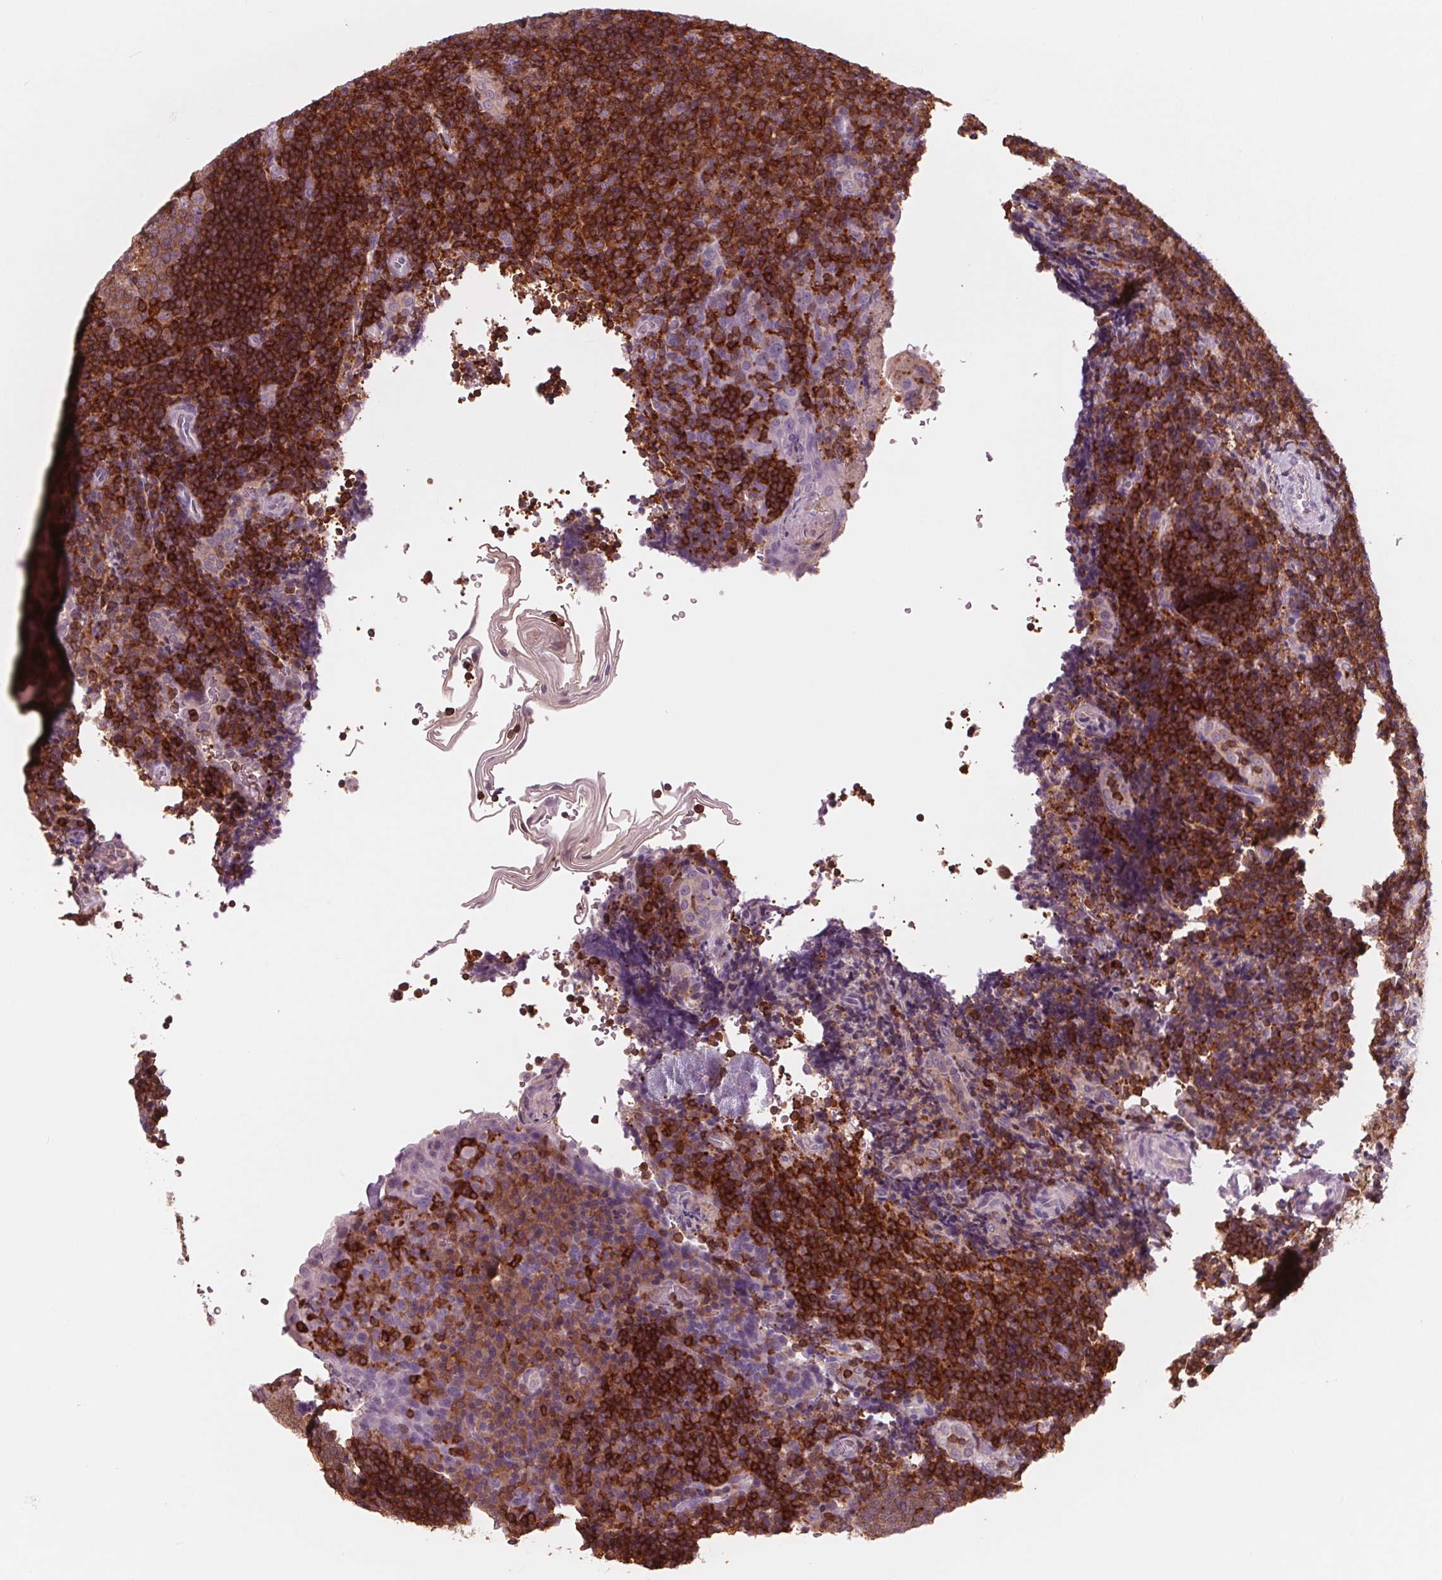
{"staining": {"intensity": "moderate", "quantity": ">75%", "location": "cytoplasmic/membranous"}, "tissue": "tonsil", "cell_type": "Germinal center cells", "image_type": "normal", "snomed": [{"axis": "morphology", "description": "Normal tissue, NOS"}, {"axis": "topography", "description": "Tonsil"}], "caption": "Immunohistochemical staining of normal human tonsil reveals moderate cytoplasmic/membranous protein staining in about >75% of germinal center cells.", "gene": "ARHGAP25", "patient": {"sex": "male", "age": 17}}